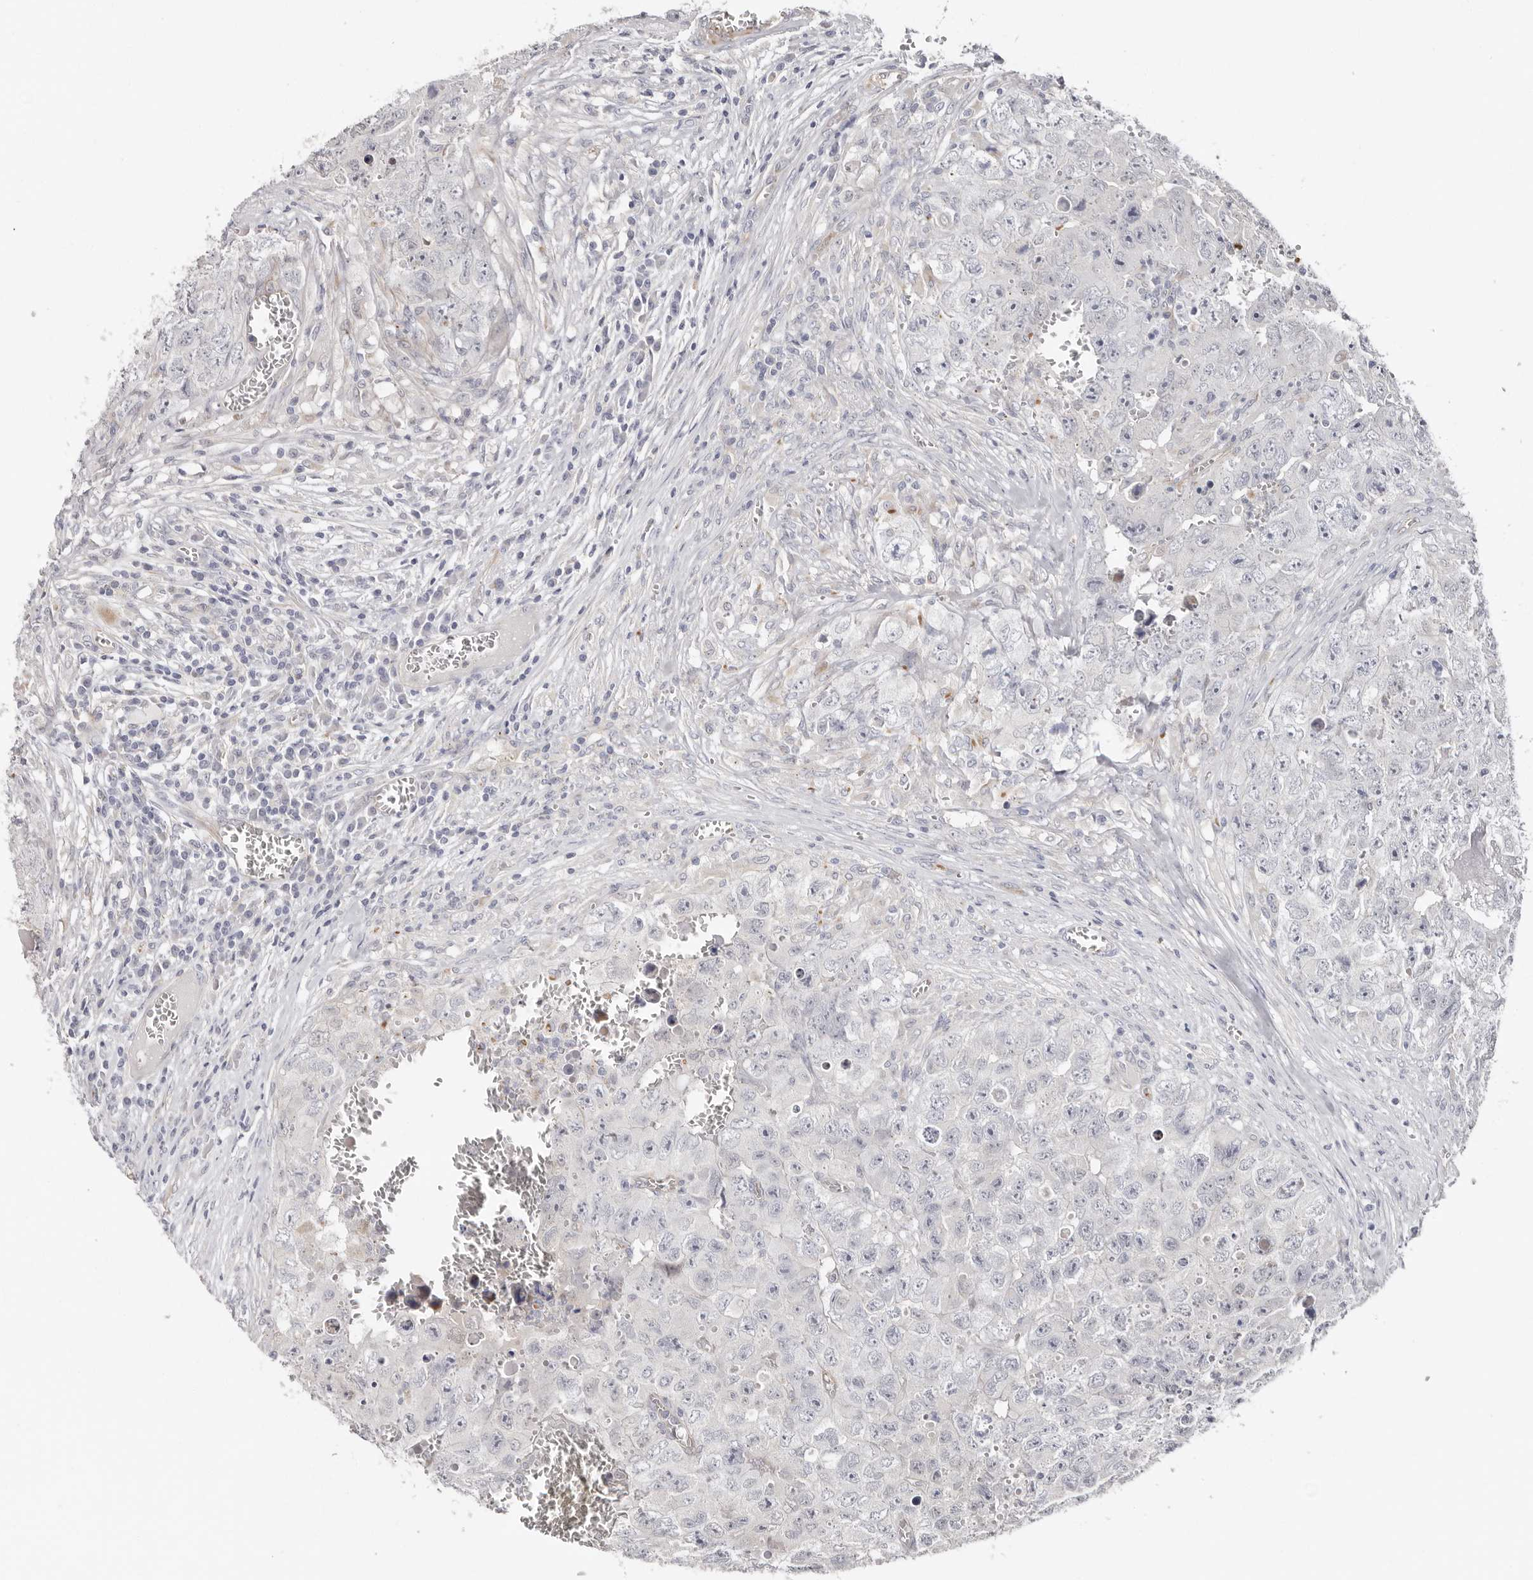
{"staining": {"intensity": "negative", "quantity": "none", "location": "none"}, "tissue": "testis cancer", "cell_type": "Tumor cells", "image_type": "cancer", "snomed": [{"axis": "morphology", "description": "Seminoma, NOS"}, {"axis": "morphology", "description": "Carcinoma, Embryonal, NOS"}, {"axis": "topography", "description": "Testis"}], "caption": "Testis cancer was stained to show a protein in brown. There is no significant positivity in tumor cells. (IHC, brightfield microscopy, high magnification).", "gene": "PKDCC", "patient": {"sex": "male", "age": 43}}